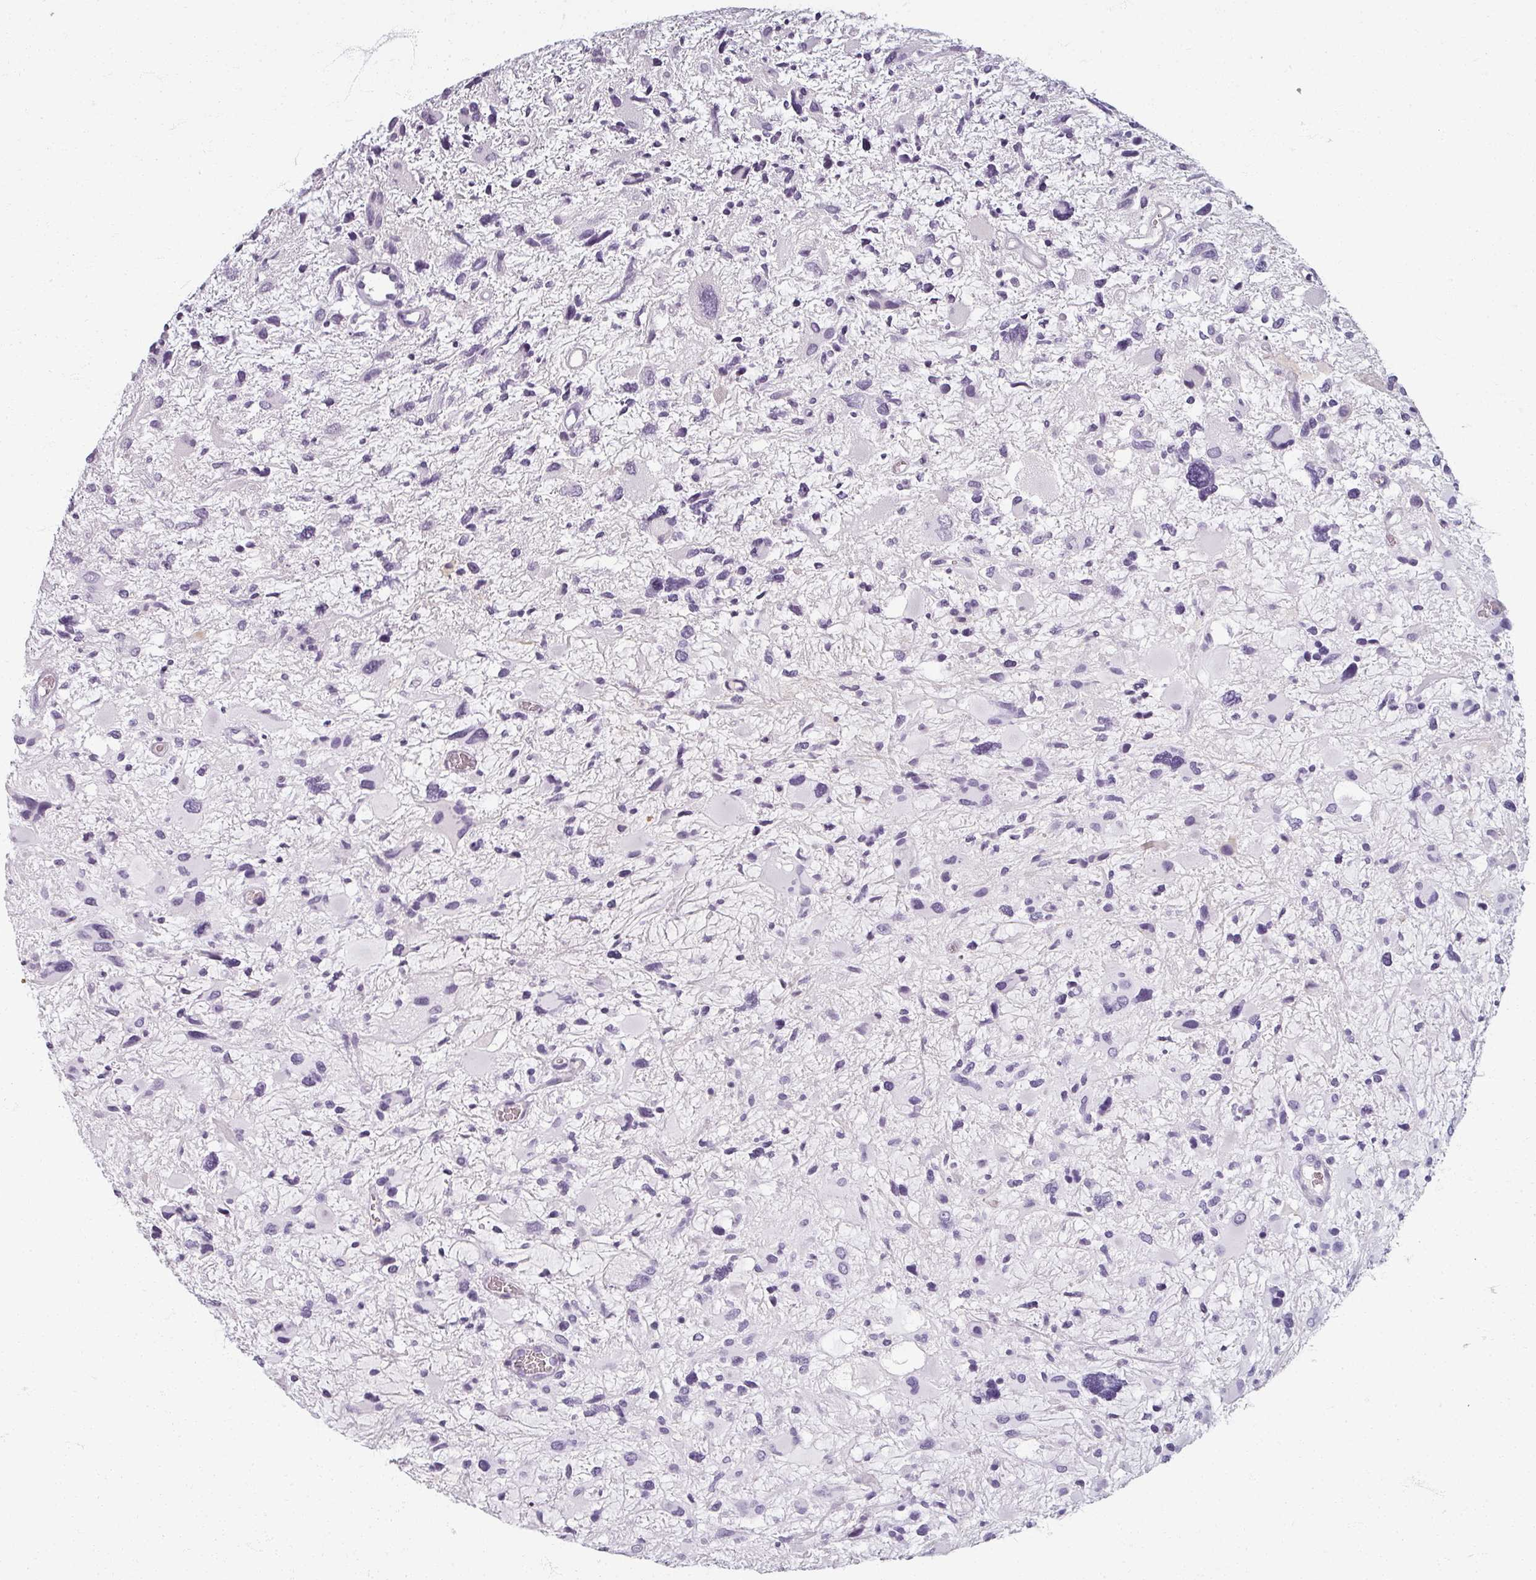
{"staining": {"intensity": "negative", "quantity": "none", "location": "none"}, "tissue": "glioma", "cell_type": "Tumor cells", "image_type": "cancer", "snomed": [{"axis": "morphology", "description": "Glioma, malignant, High grade"}, {"axis": "topography", "description": "Brain"}], "caption": "Immunohistochemistry (IHC) photomicrograph of neoplastic tissue: human high-grade glioma (malignant) stained with DAB shows no significant protein positivity in tumor cells.", "gene": "REG3G", "patient": {"sex": "female", "age": 11}}